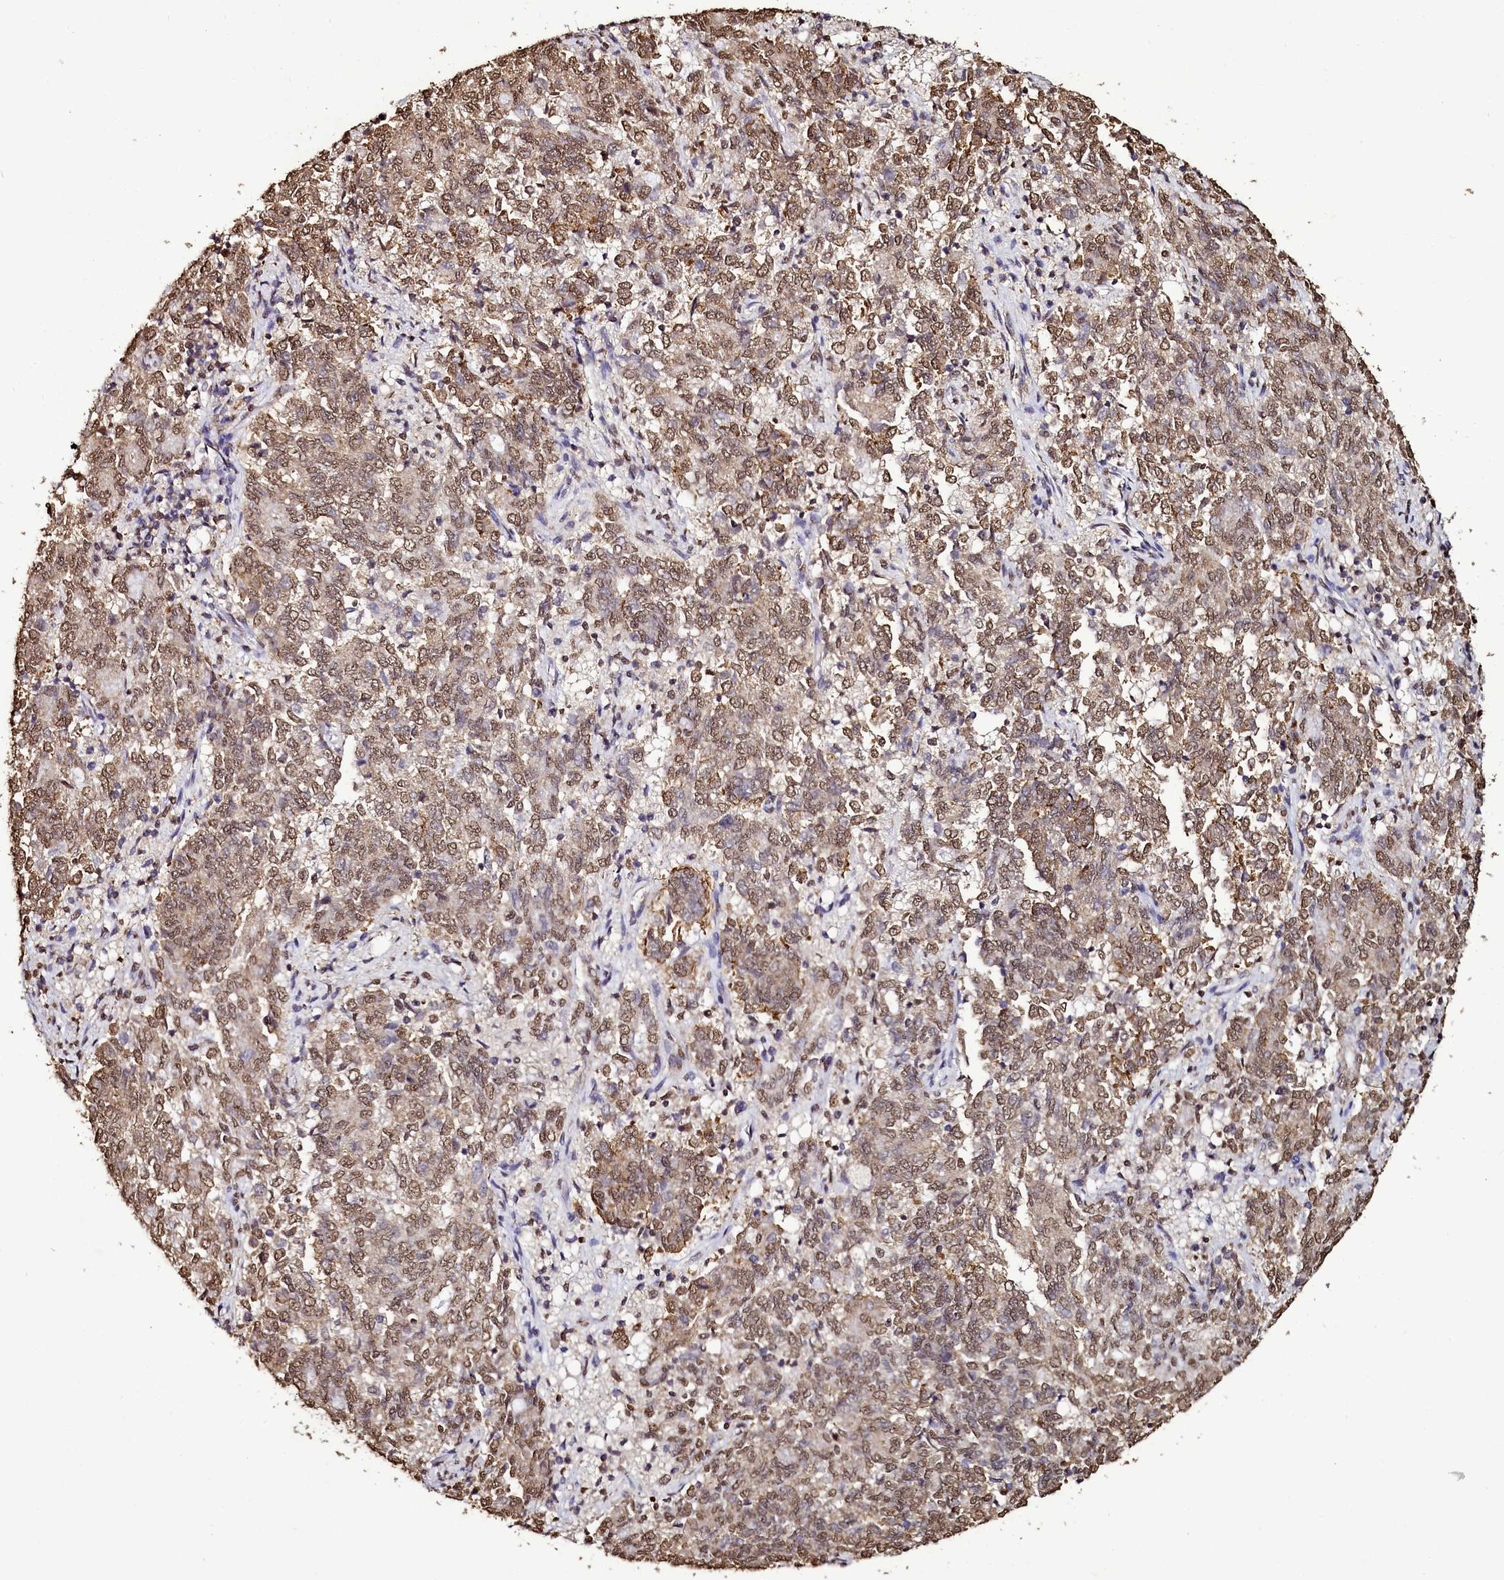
{"staining": {"intensity": "moderate", "quantity": ">75%", "location": "nuclear"}, "tissue": "endometrial cancer", "cell_type": "Tumor cells", "image_type": "cancer", "snomed": [{"axis": "morphology", "description": "Adenocarcinoma, NOS"}, {"axis": "topography", "description": "Endometrium"}], "caption": "Immunohistochemical staining of human endometrial cancer demonstrates moderate nuclear protein expression in about >75% of tumor cells. The staining was performed using DAB (3,3'-diaminobenzidine) to visualize the protein expression in brown, while the nuclei were stained in blue with hematoxylin (Magnification: 20x).", "gene": "TRIP6", "patient": {"sex": "female", "age": 80}}